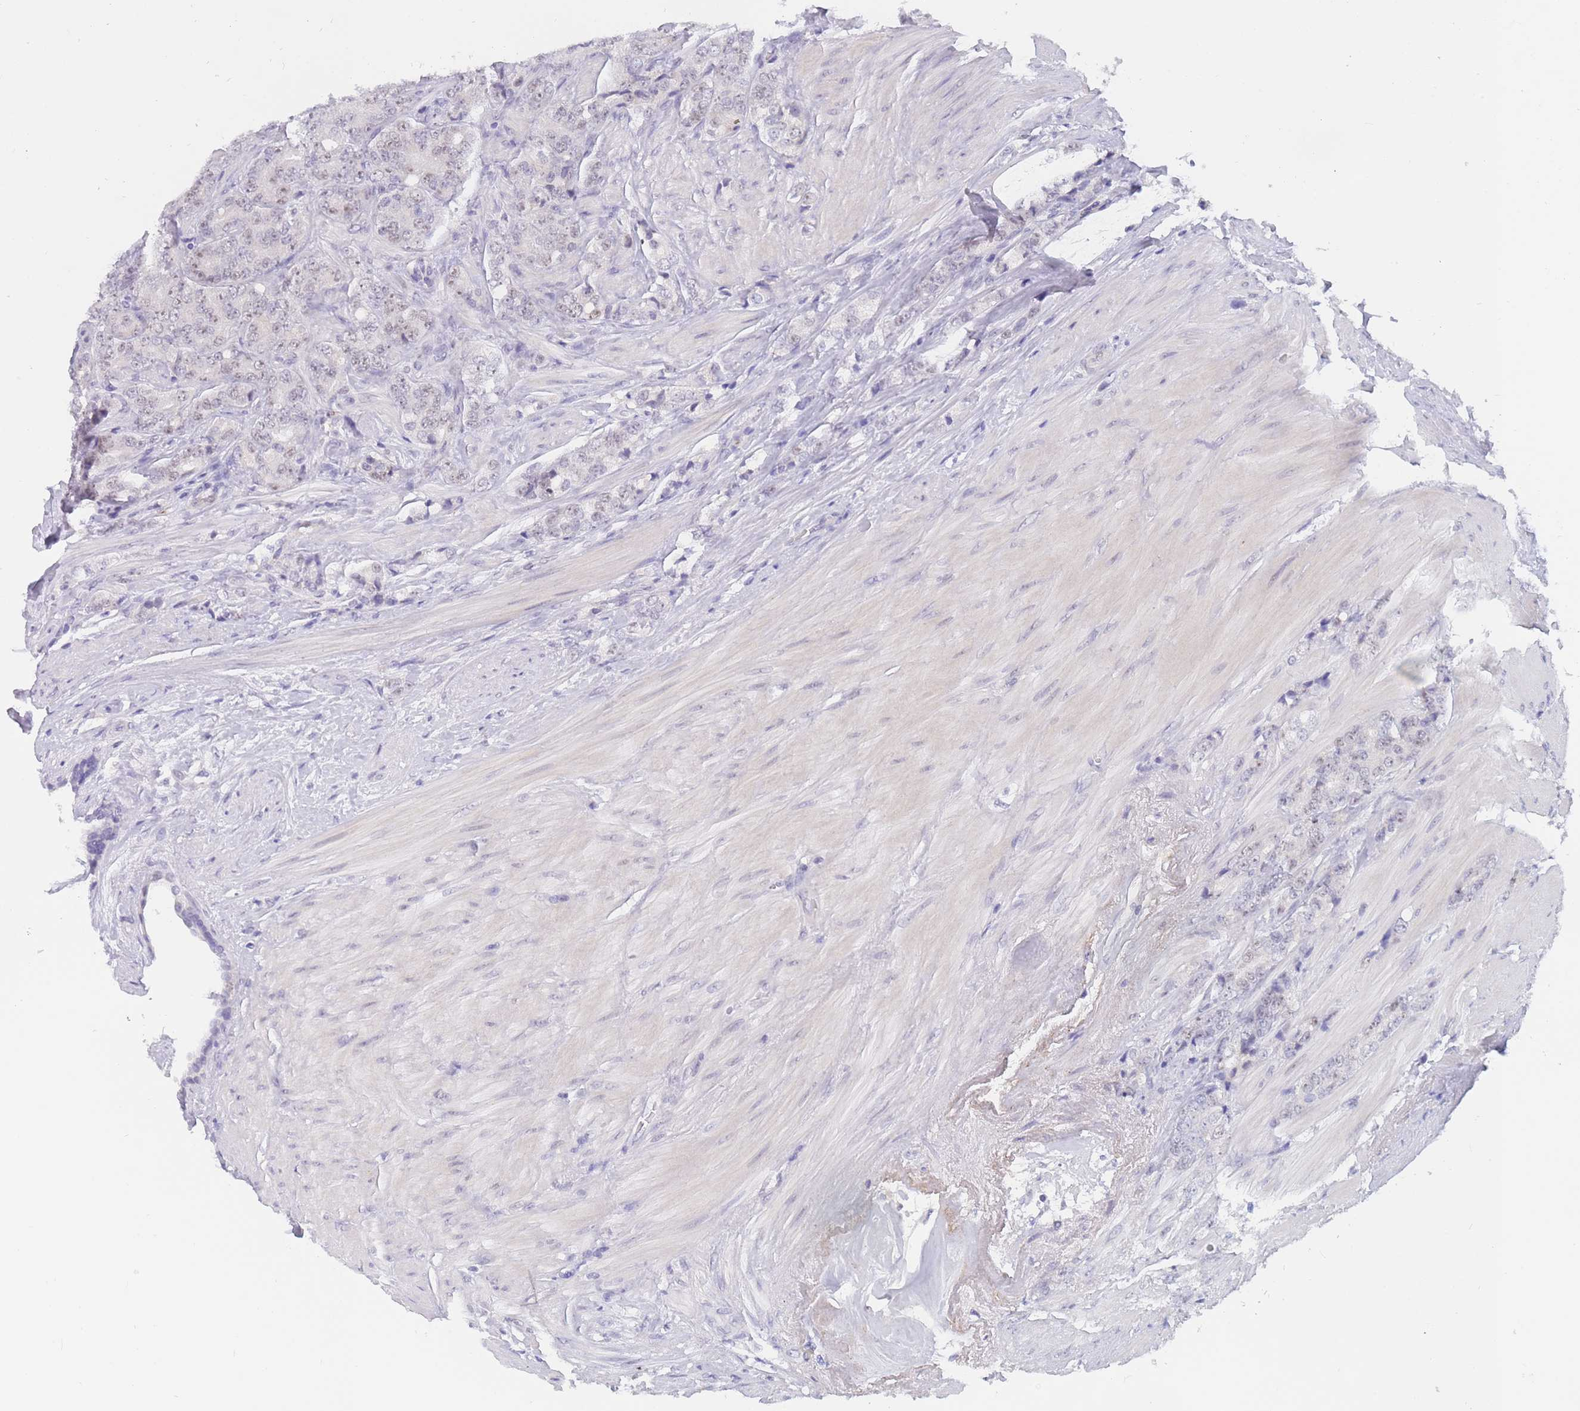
{"staining": {"intensity": "moderate", "quantity": "<25%", "location": "nuclear"}, "tissue": "prostate cancer", "cell_type": "Tumor cells", "image_type": "cancer", "snomed": [{"axis": "morphology", "description": "Adenocarcinoma, High grade"}, {"axis": "topography", "description": "Prostate"}], "caption": "Immunohistochemical staining of prostate high-grade adenocarcinoma demonstrates low levels of moderate nuclear protein expression in about <25% of tumor cells.", "gene": "BOP1", "patient": {"sex": "male", "age": 62}}